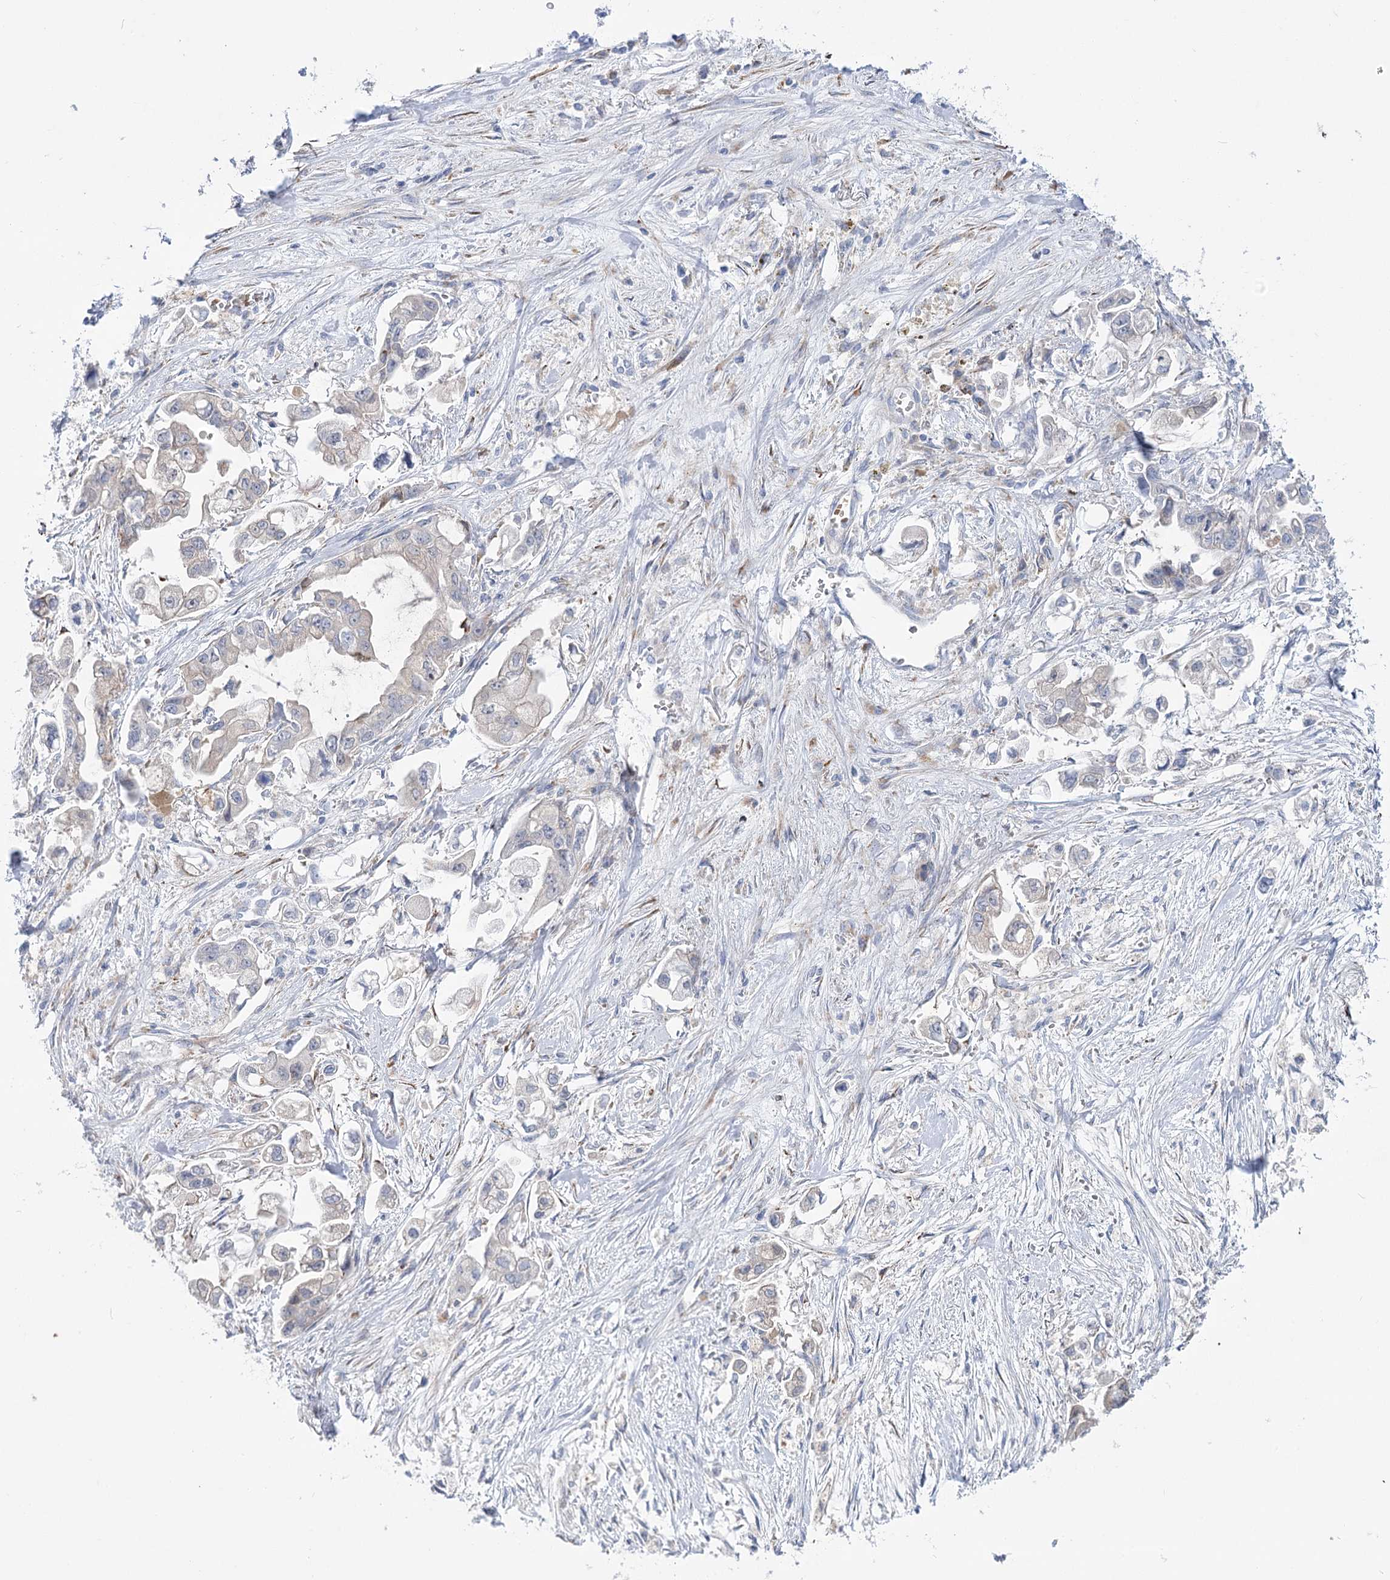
{"staining": {"intensity": "negative", "quantity": "none", "location": "none"}, "tissue": "stomach cancer", "cell_type": "Tumor cells", "image_type": "cancer", "snomed": [{"axis": "morphology", "description": "Adenocarcinoma, NOS"}, {"axis": "topography", "description": "Stomach"}], "caption": "DAB immunohistochemical staining of human stomach adenocarcinoma exhibits no significant expression in tumor cells.", "gene": "SIAE", "patient": {"sex": "male", "age": 62}}